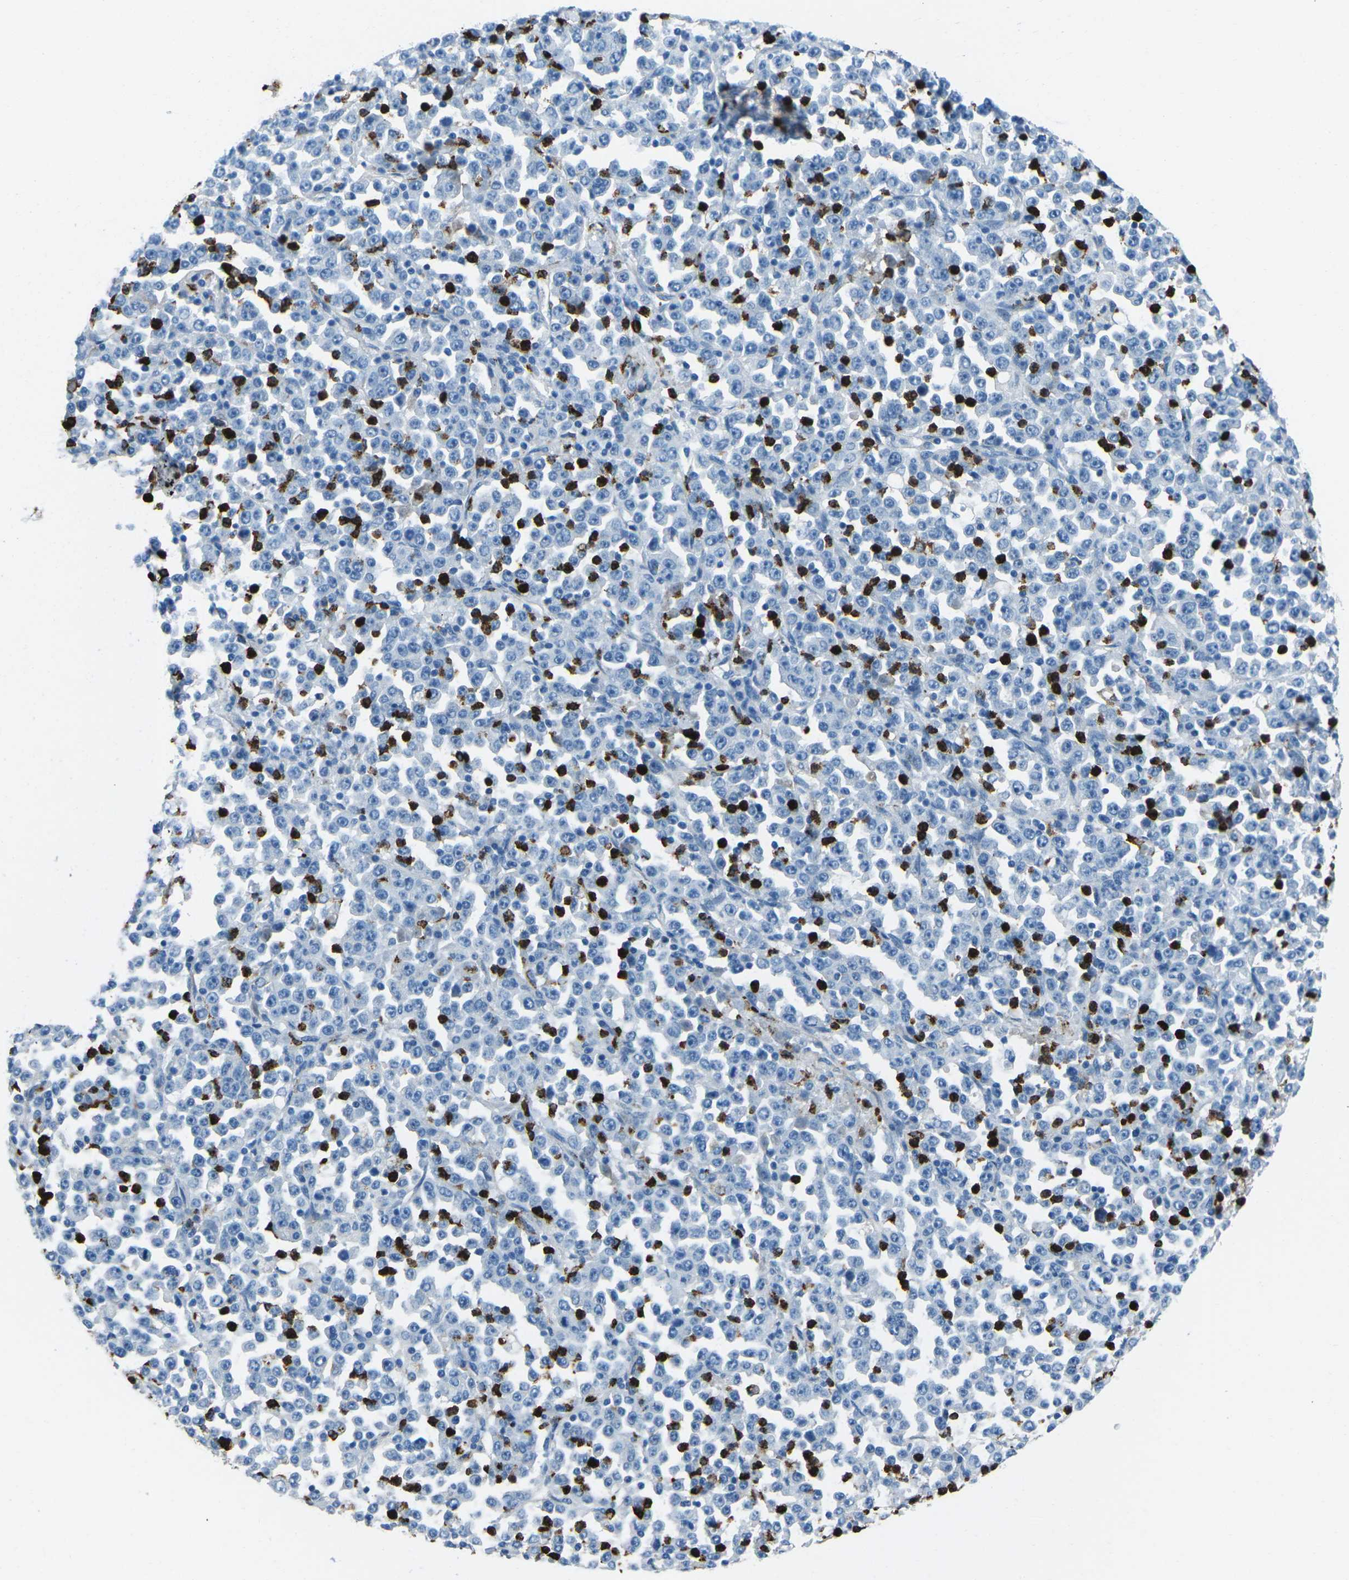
{"staining": {"intensity": "negative", "quantity": "none", "location": "none"}, "tissue": "stomach cancer", "cell_type": "Tumor cells", "image_type": "cancer", "snomed": [{"axis": "morphology", "description": "Normal tissue, NOS"}, {"axis": "morphology", "description": "Adenocarcinoma, NOS"}, {"axis": "topography", "description": "Stomach, upper"}, {"axis": "topography", "description": "Stomach"}], "caption": "Histopathology image shows no protein positivity in tumor cells of adenocarcinoma (stomach) tissue. Brightfield microscopy of IHC stained with DAB (3,3'-diaminobenzidine) (brown) and hematoxylin (blue), captured at high magnification.", "gene": "FCN1", "patient": {"sex": "male", "age": 59}}